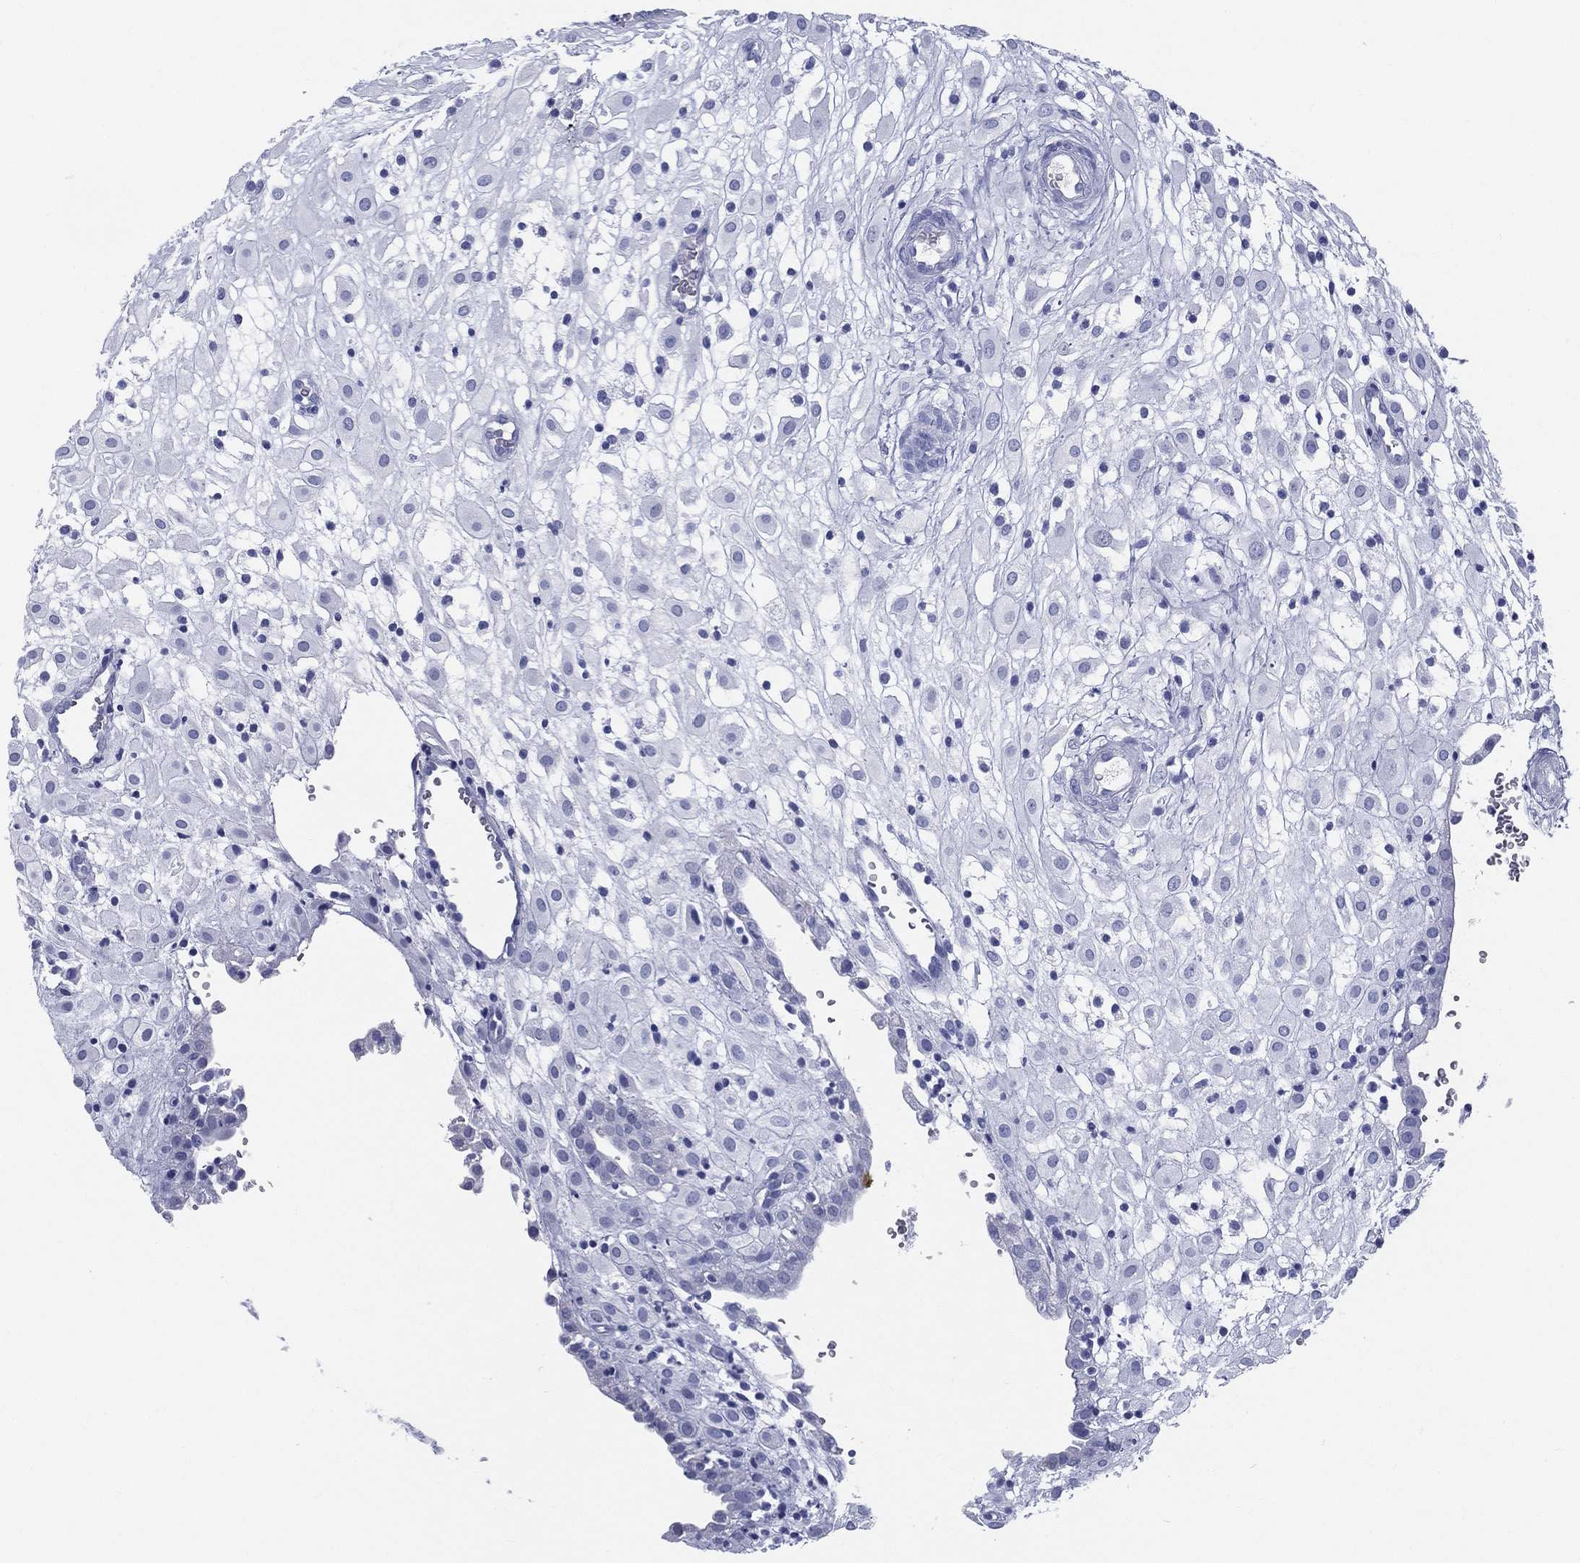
{"staining": {"intensity": "negative", "quantity": "none", "location": "none"}, "tissue": "placenta", "cell_type": "Decidual cells", "image_type": "normal", "snomed": [{"axis": "morphology", "description": "Normal tissue, NOS"}, {"axis": "topography", "description": "Placenta"}], "caption": "High power microscopy image of an immunohistochemistry photomicrograph of benign placenta, revealing no significant staining in decidual cells.", "gene": "RSPH4A", "patient": {"sex": "female", "age": 24}}